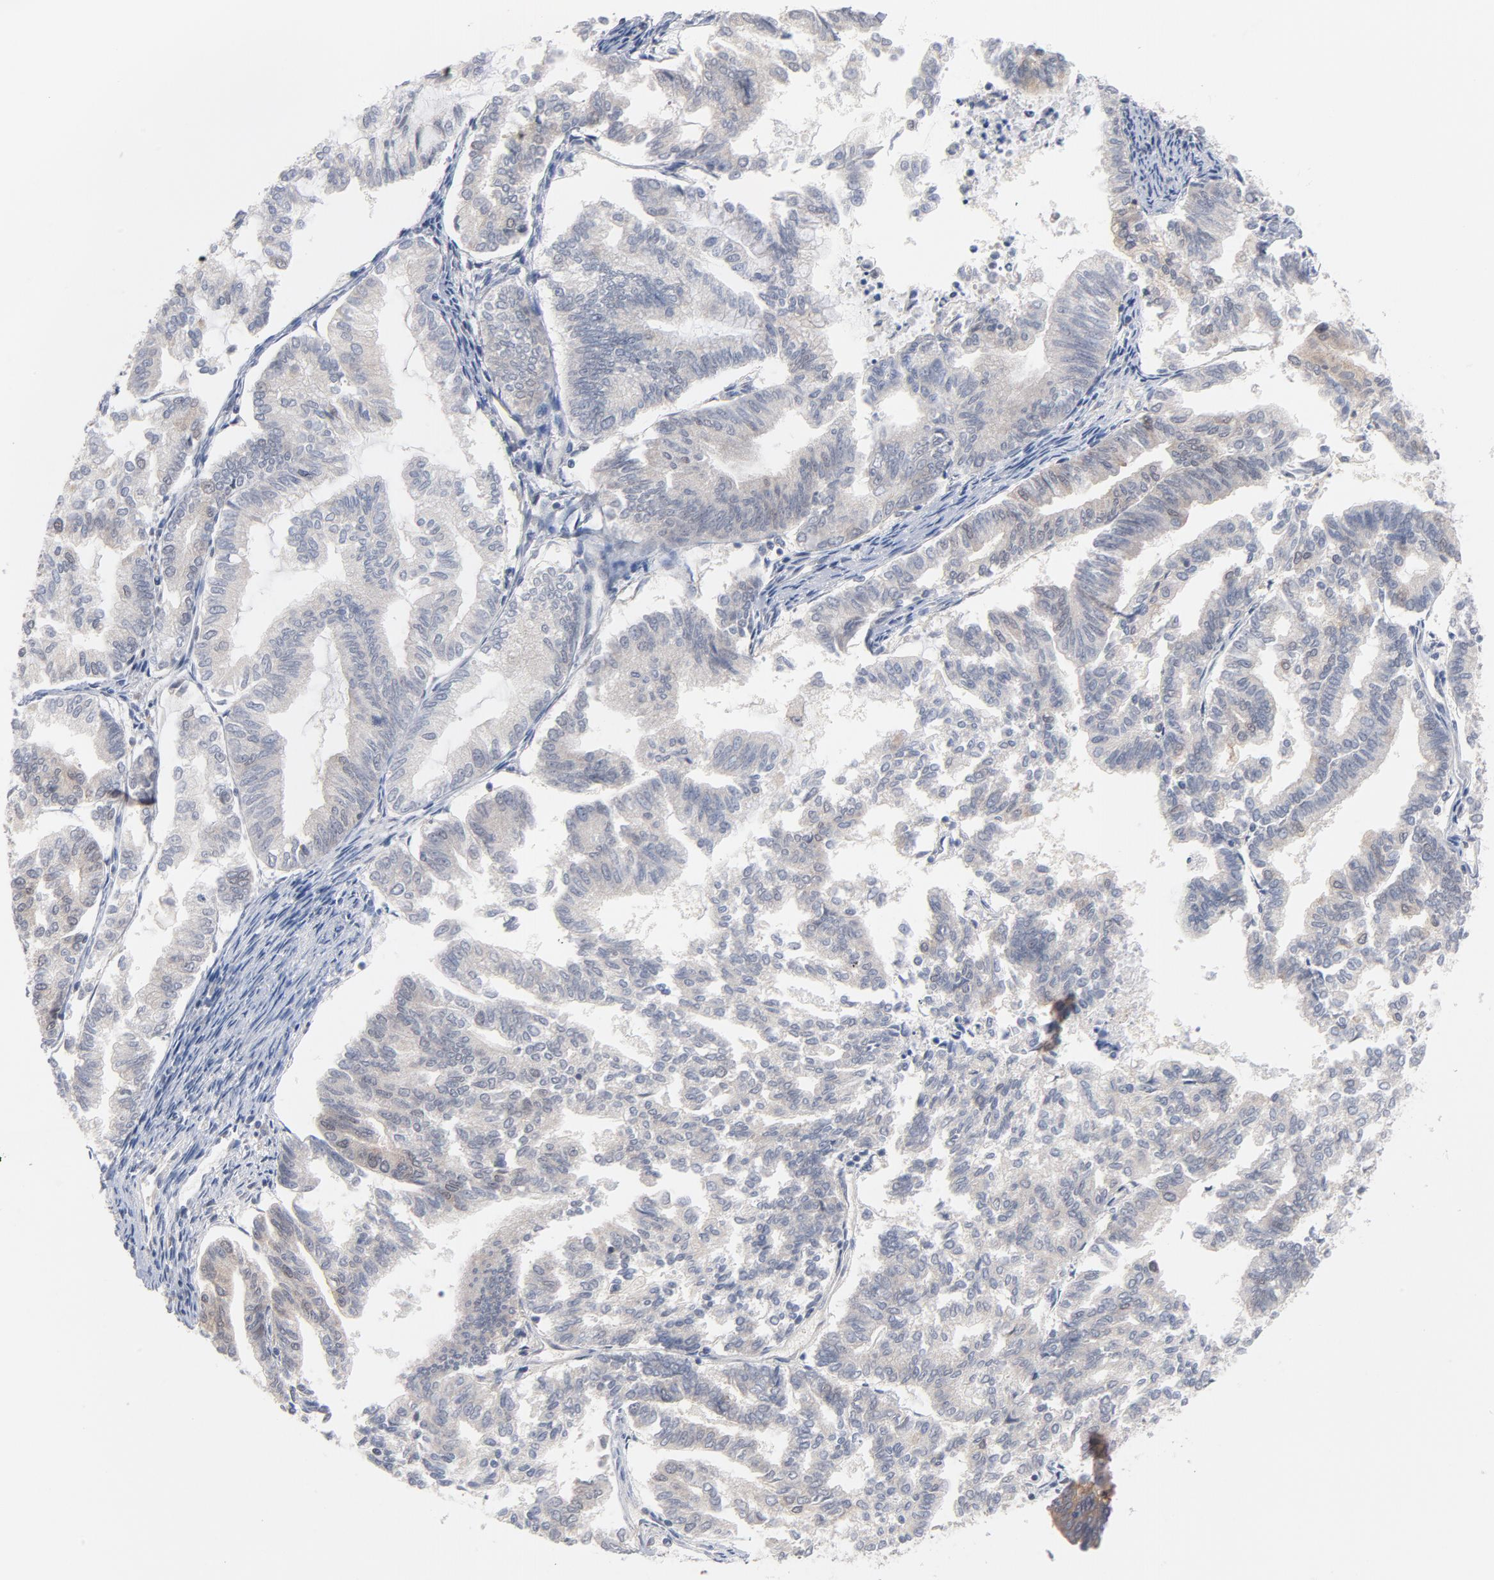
{"staining": {"intensity": "negative", "quantity": "none", "location": "none"}, "tissue": "endometrial cancer", "cell_type": "Tumor cells", "image_type": "cancer", "snomed": [{"axis": "morphology", "description": "Adenocarcinoma, NOS"}, {"axis": "topography", "description": "Endometrium"}], "caption": "Tumor cells show no significant protein positivity in endometrial cancer (adenocarcinoma).", "gene": "UBL4A", "patient": {"sex": "female", "age": 79}}